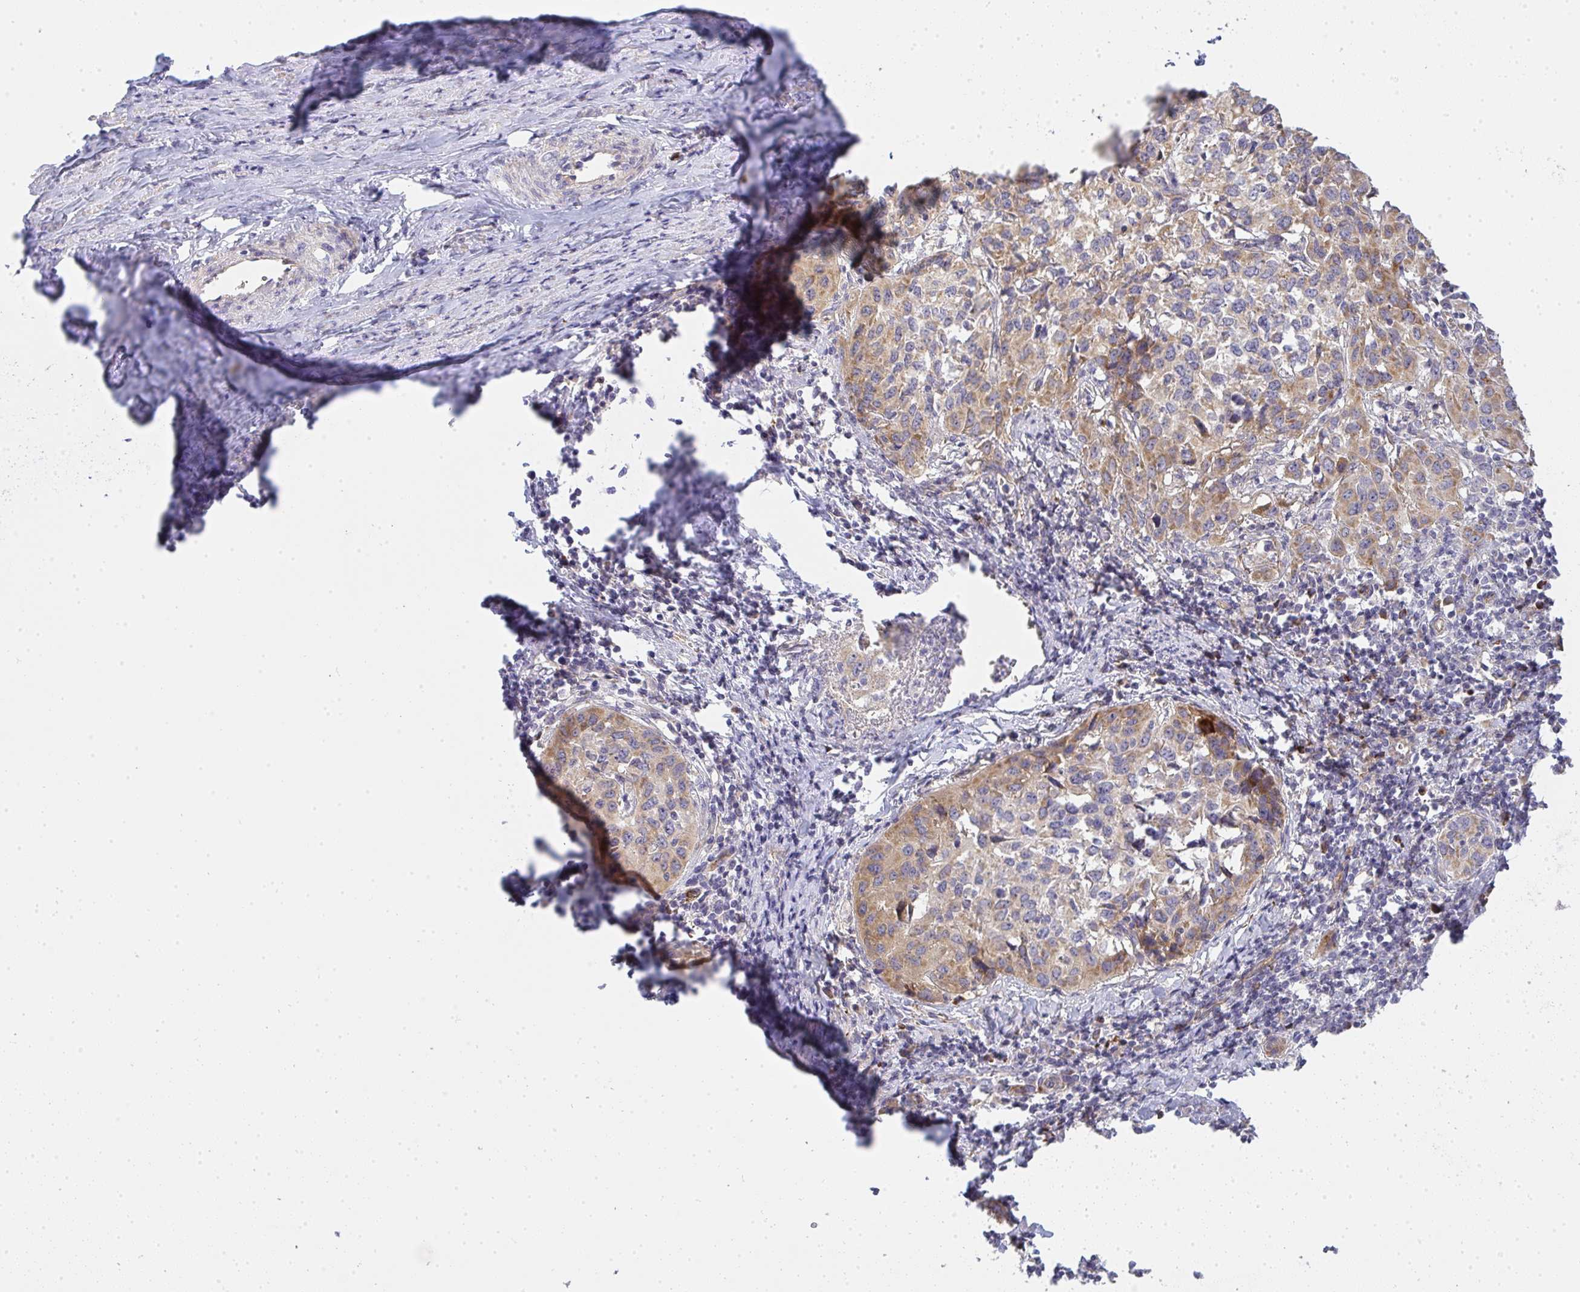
{"staining": {"intensity": "moderate", "quantity": ">75%", "location": "cytoplasmic/membranous"}, "tissue": "cervical cancer", "cell_type": "Tumor cells", "image_type": "cancer", "snomed": [{"axis": "morphology", "description": "Squamous cell carcinoma, NOS"}, {"axis": "topography", "description": "Cervix"}], "caption": "Protein expression analysis of cervical squamous cell carcinoma shows moderate cytoplasmic/membranous staining in about >75% of tumor cells. (IHC, brightfield microscopy, high magnification).", "gene": "B4GALT6", "patient": {"sex": "female", "age": 51}}